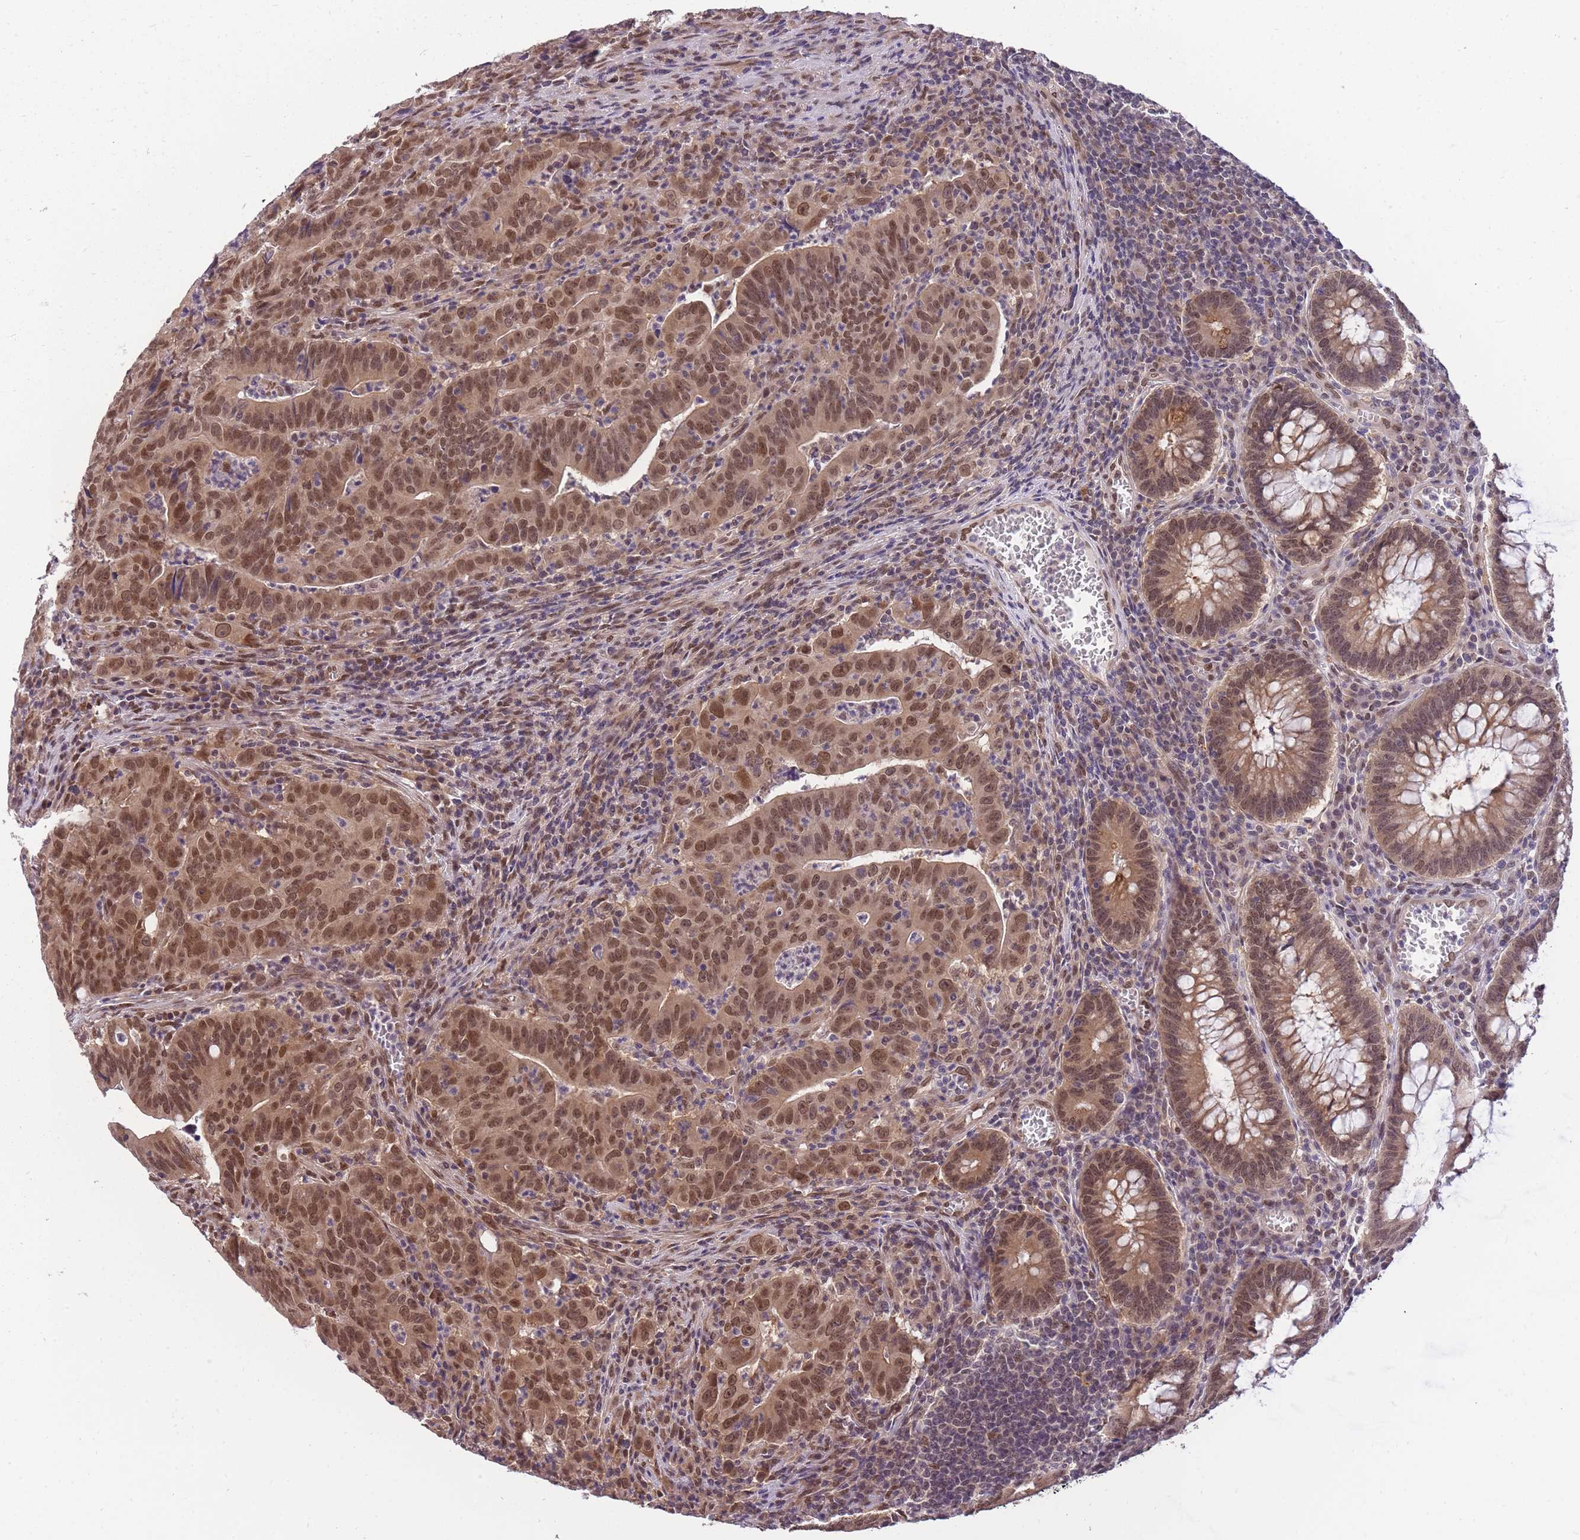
{"staining": {"intensity": "moderate", "quantity": ">75%", "location": "cytoplasmic/membranous,nuclear"}, "tissue": "colorectal cancer", "cell_type": "Tumor cells", "image_type": "cancer", "snomed": [{"axis": "morphology", "description": "Adenocarcinoma, NOS"}, {"axis": "topography", "description": "Rectum"}], "caption": "A micrograph of adenocarcinoma (colorectal) stained for a protein exhibits moderate cytoplasmic/membranous and nuclear brown staining in tumor cells.", "gene": "CDIP1", "patient": {"sex": "male", "age": 69}}